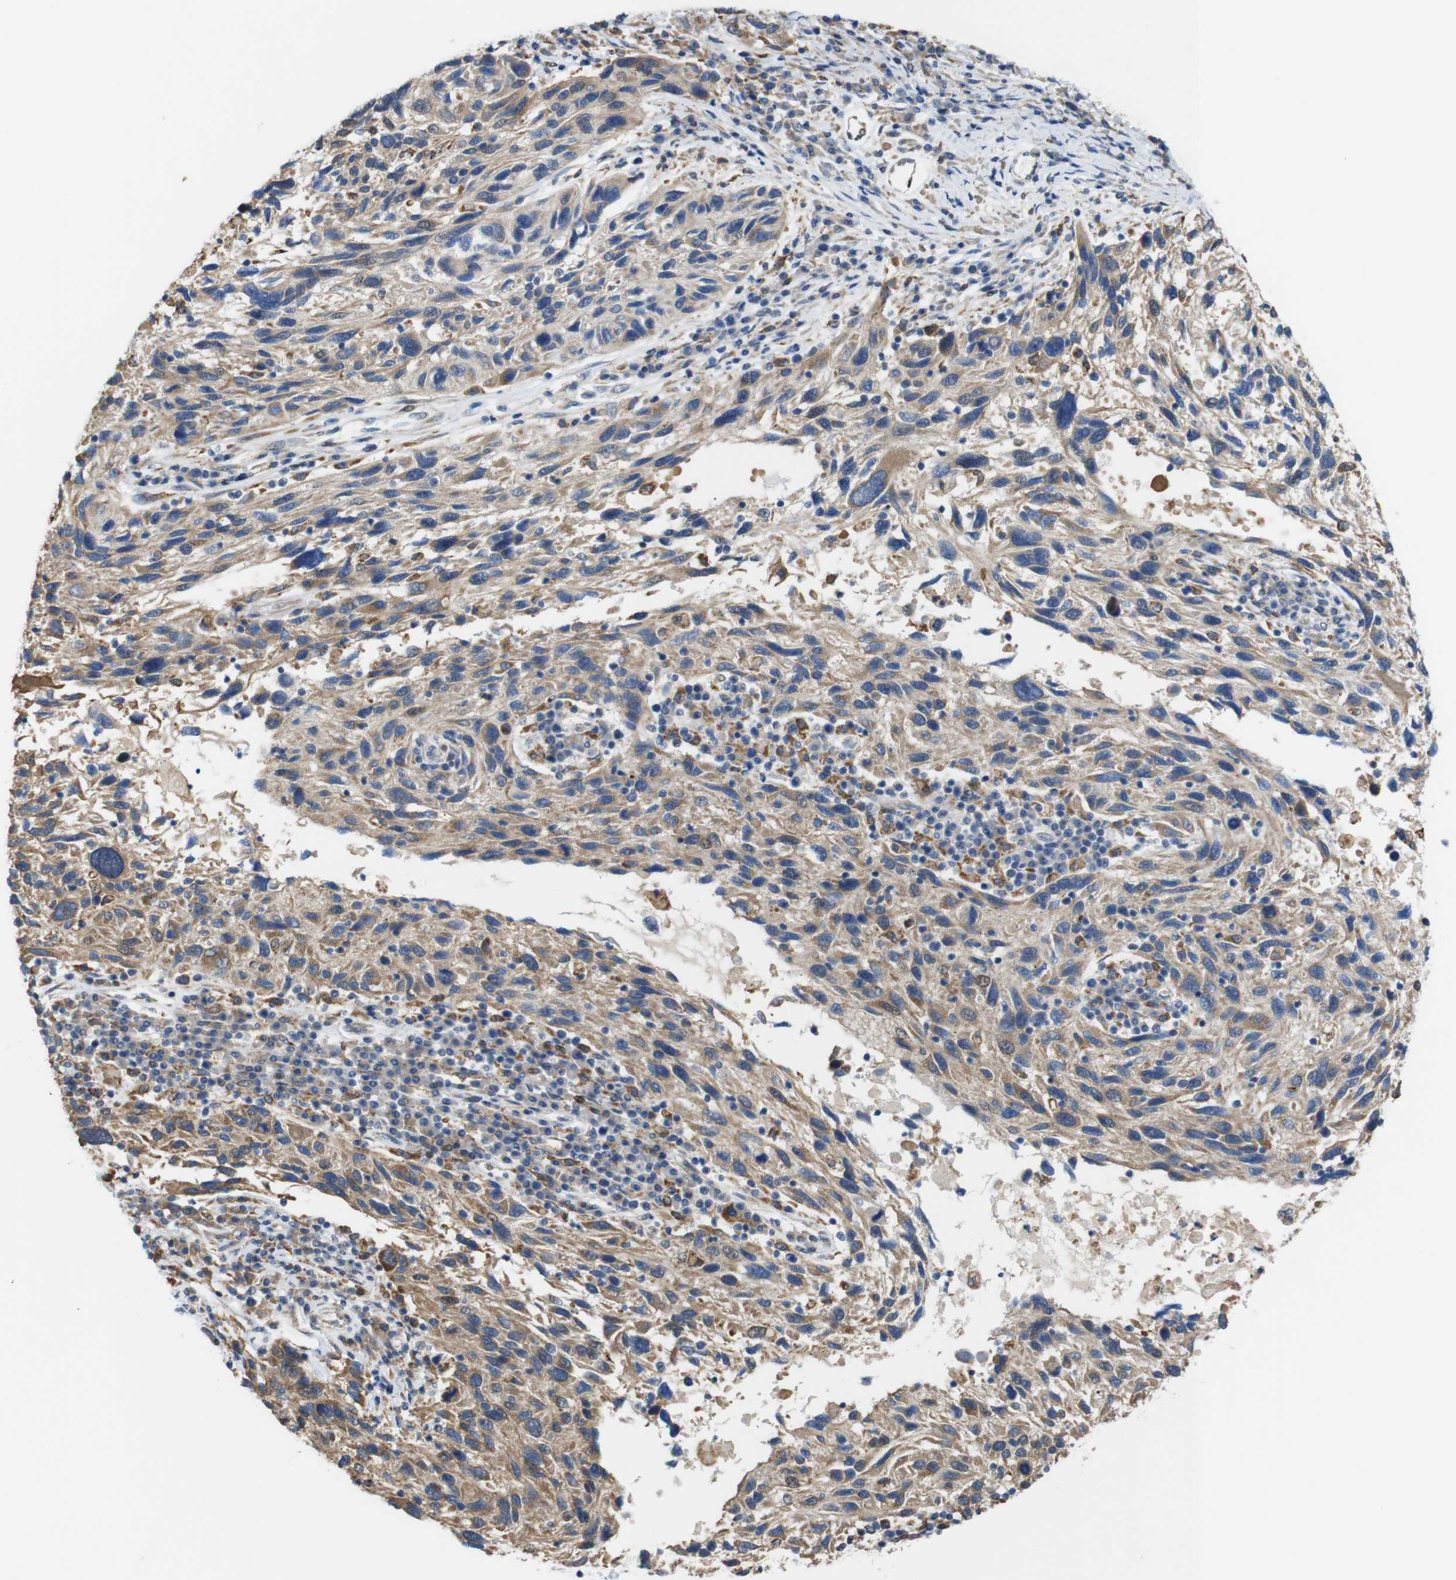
{"staining": {"intensity": "moderate", "quantity": ">75%", "location": "cytoplasmic/membranous,nuclear"}, "tissue": "melanoma", "cell_type": "Tumor cells", "image_type": "cancer", "snomed": [{"axis": "morphology", "description": "Malignant melanoma, NOS"}, {"axis": "topography", "description": "Skin"}], "caption": "Immunohistochemistry (IHC) image of malignant melanoma stained for a protein (brown), which displays medium levels of moderate cytoplasmic/membranous and nuclear positivity in approximately >75% of tumor cells.", "gene": "PNMA8A", "patient": {"sex": "male", "age": 53}}